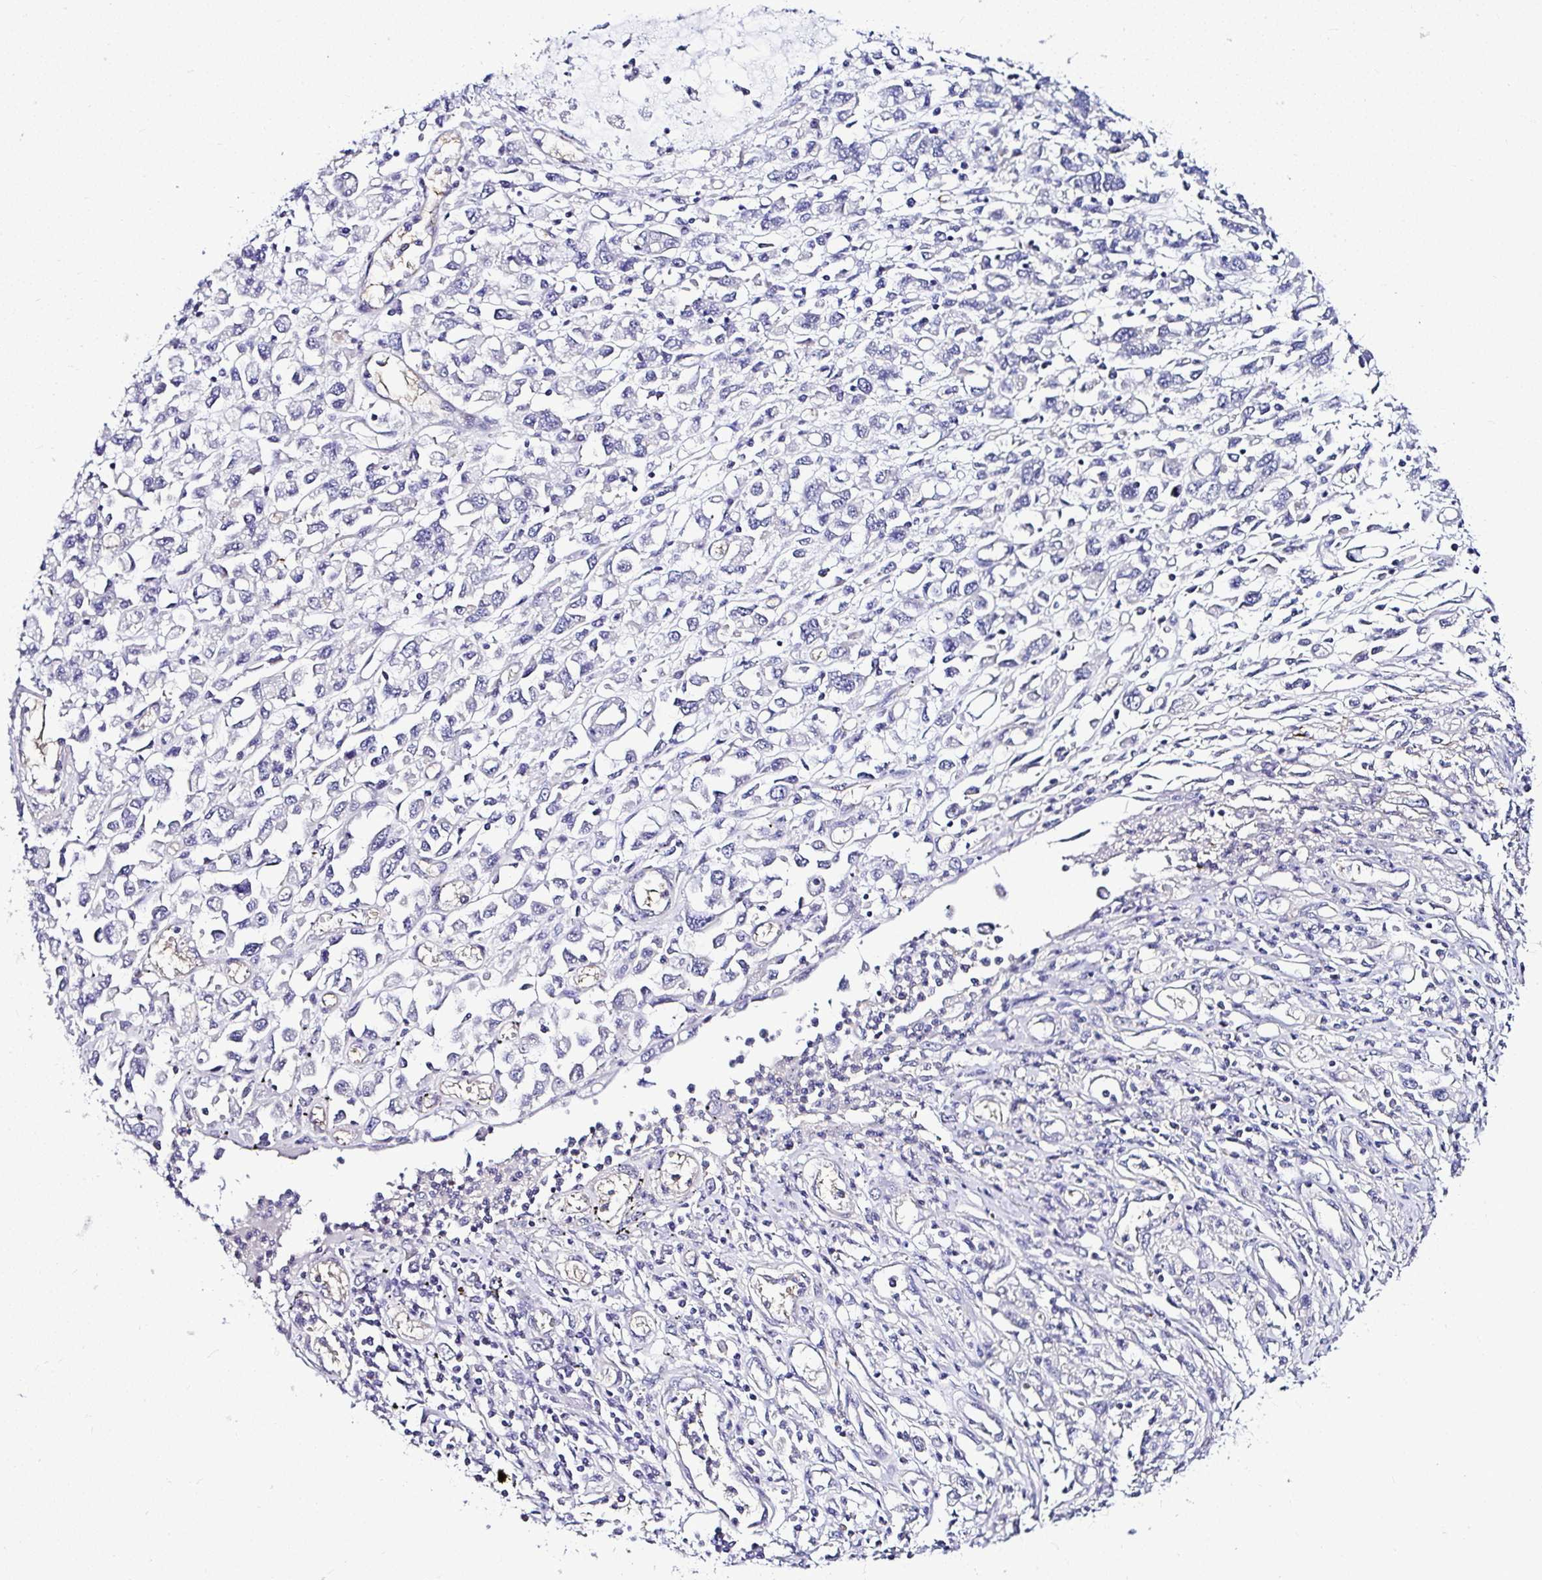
{"staining": {"intensity": "negative", "quantity": "none", "location": "none"}, "tissue": "stomach cancer", "cell_type": "Tumor cells", "image_type": "cancer", "snomed": [{"axis": "morphology", "description": "Adenocarcinoma, NOS"}, {"axis": "topography", "description": "Stomach"}], "caption": "High power microscopy photomicrograph of an immunohistochemistry histopathology image of stomach cancer, revealing no significant positivity in tumor cells. (Stains: DAB IHC with hematoxylin counter stain, Microscopy: brightfield microscopy at high magnification).", "gene": "DEPDC5", "patient": {"sex": "female", "age": 76}}